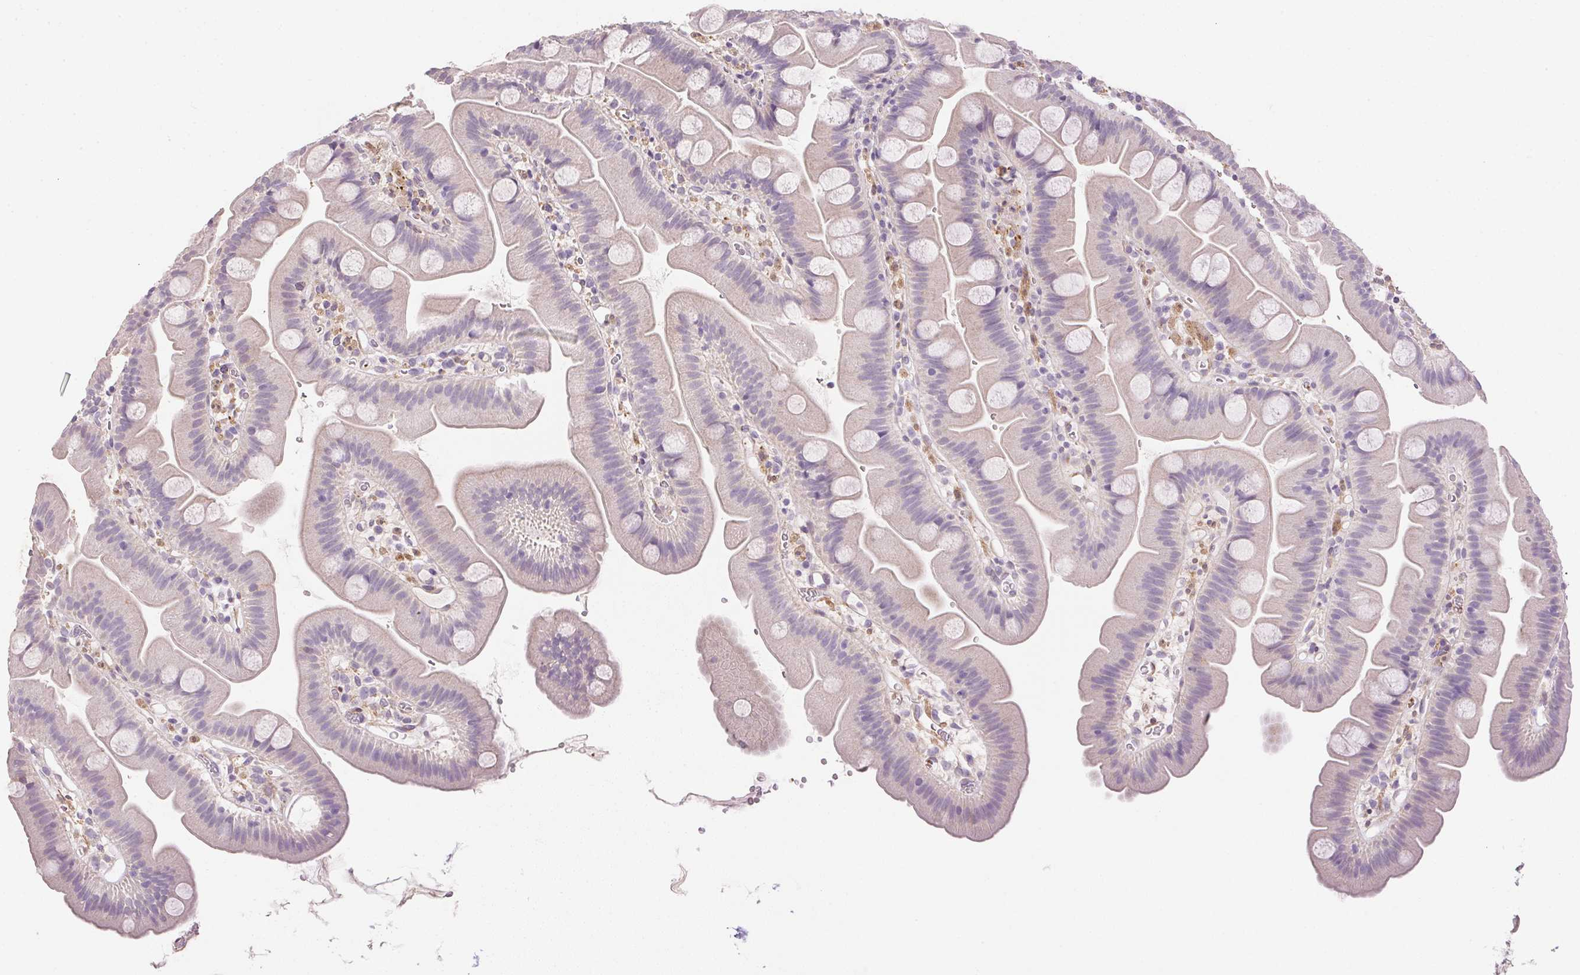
{"staining": {"intensity": "negative", "quantity": "none", "location": "none"}, "tissue": "small intestine", "cell_type": "Glandular cells", "image_type": "normal", "snomed": [{"axis": "morphology", "description": "Normal tissue, NOS"}, {"axis": "topography", "description": "Small intestine"}], "caption": "Small intestine stained for a protein using immunohistochemistry (IHC) displays no positivity glandular cells.", "gene": "PRL", "patient": {"sex": "female", "age": 68}}